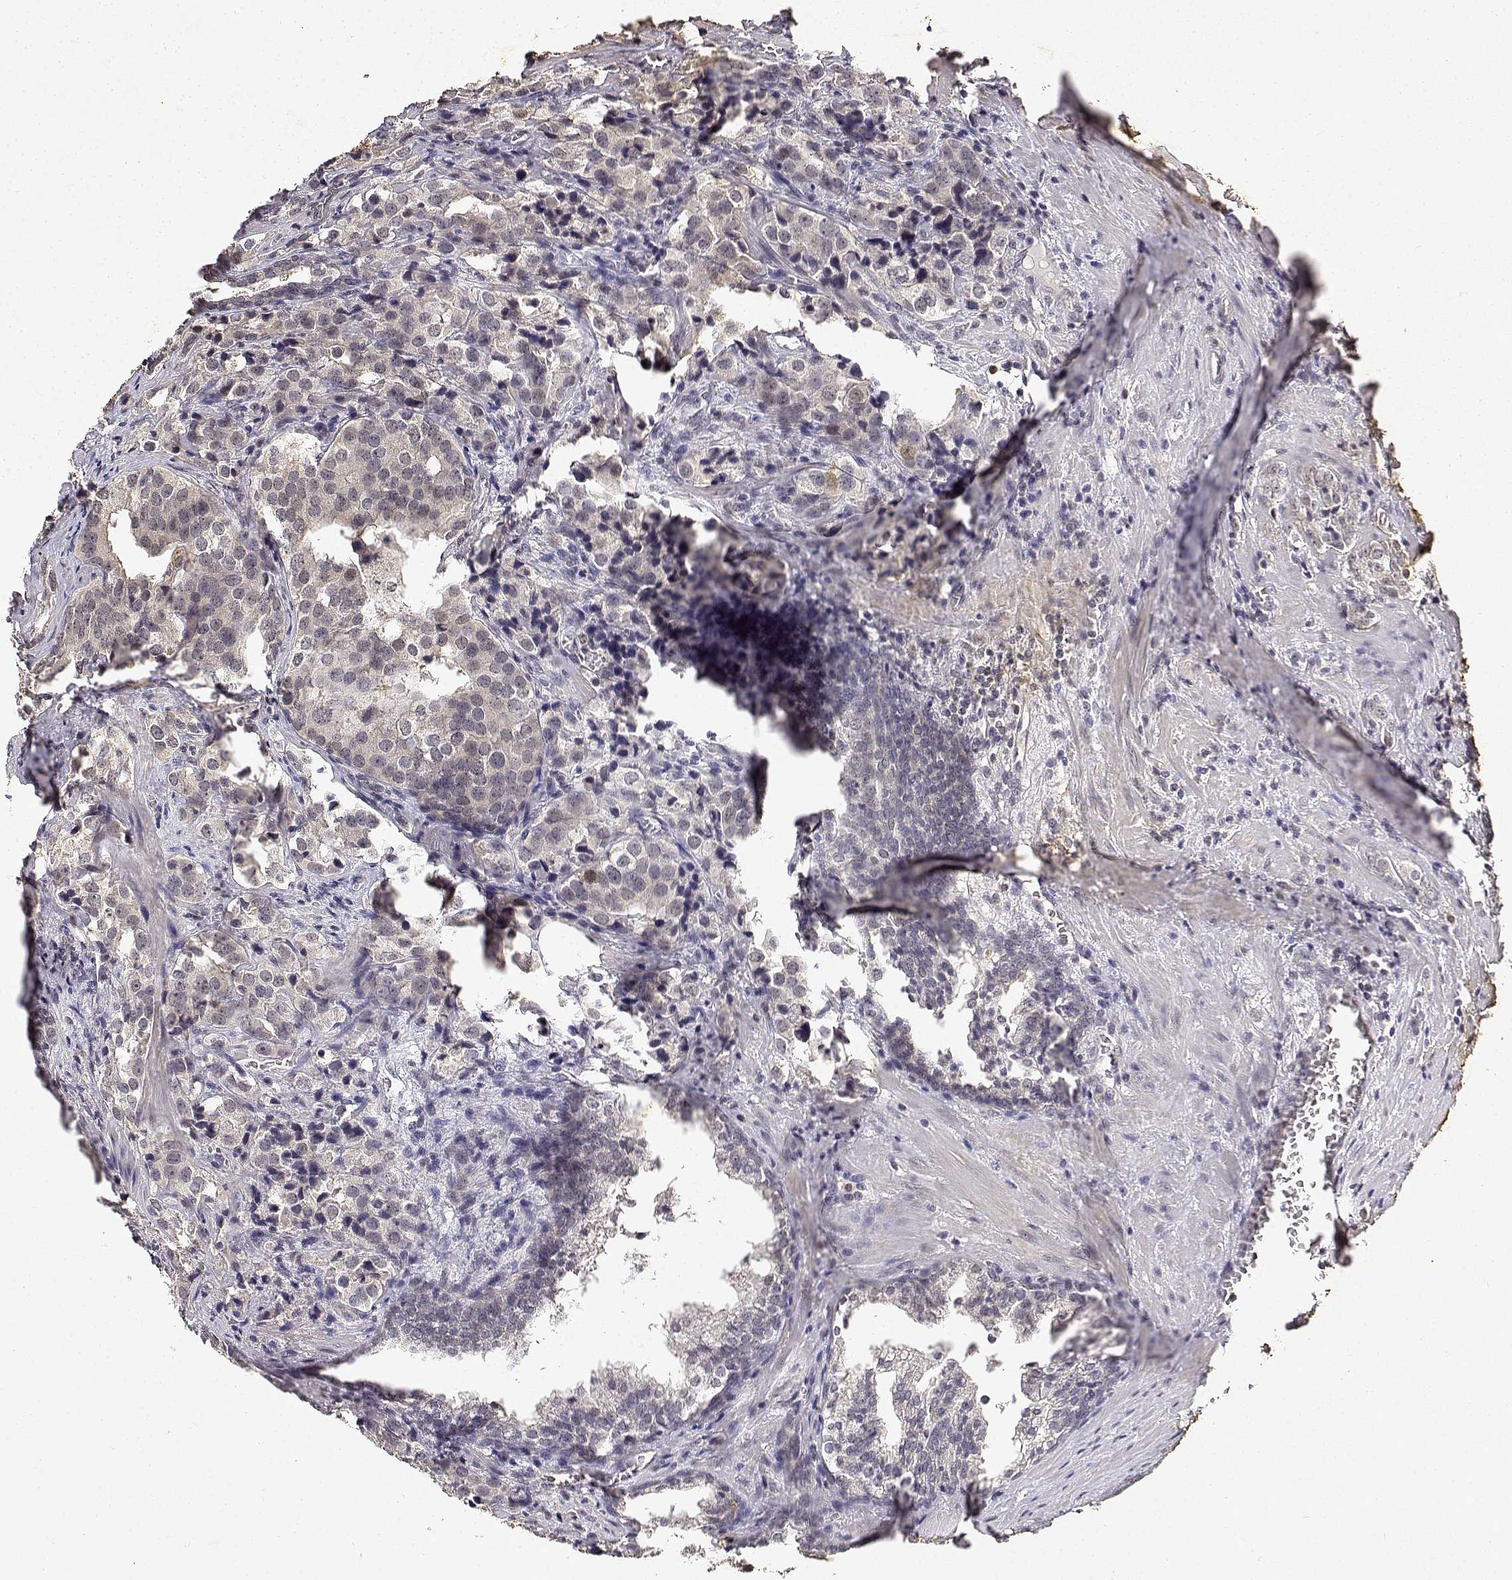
{"staining": {"intensity": "negative", "quantity": "none", "location": "none"}, "tissue": "prostate cancer", "cell_type": "Tumor cells", "image_type": "cancer", "snomed": [{"axis": "morphology", "description": "Adenocarcinoma, NOS"}, {"axis": "topography", "description": "Prostate and seminal vesicle, NOS"}], "caption": "DAB (3,3'-diaminobenzidine) immunohistochemical staining of adenocarcinoma (prostate) reveals no significant positivity in tumor cells.", "gene": "BDNF", "patient": {"sex": "male", "age": 63}}